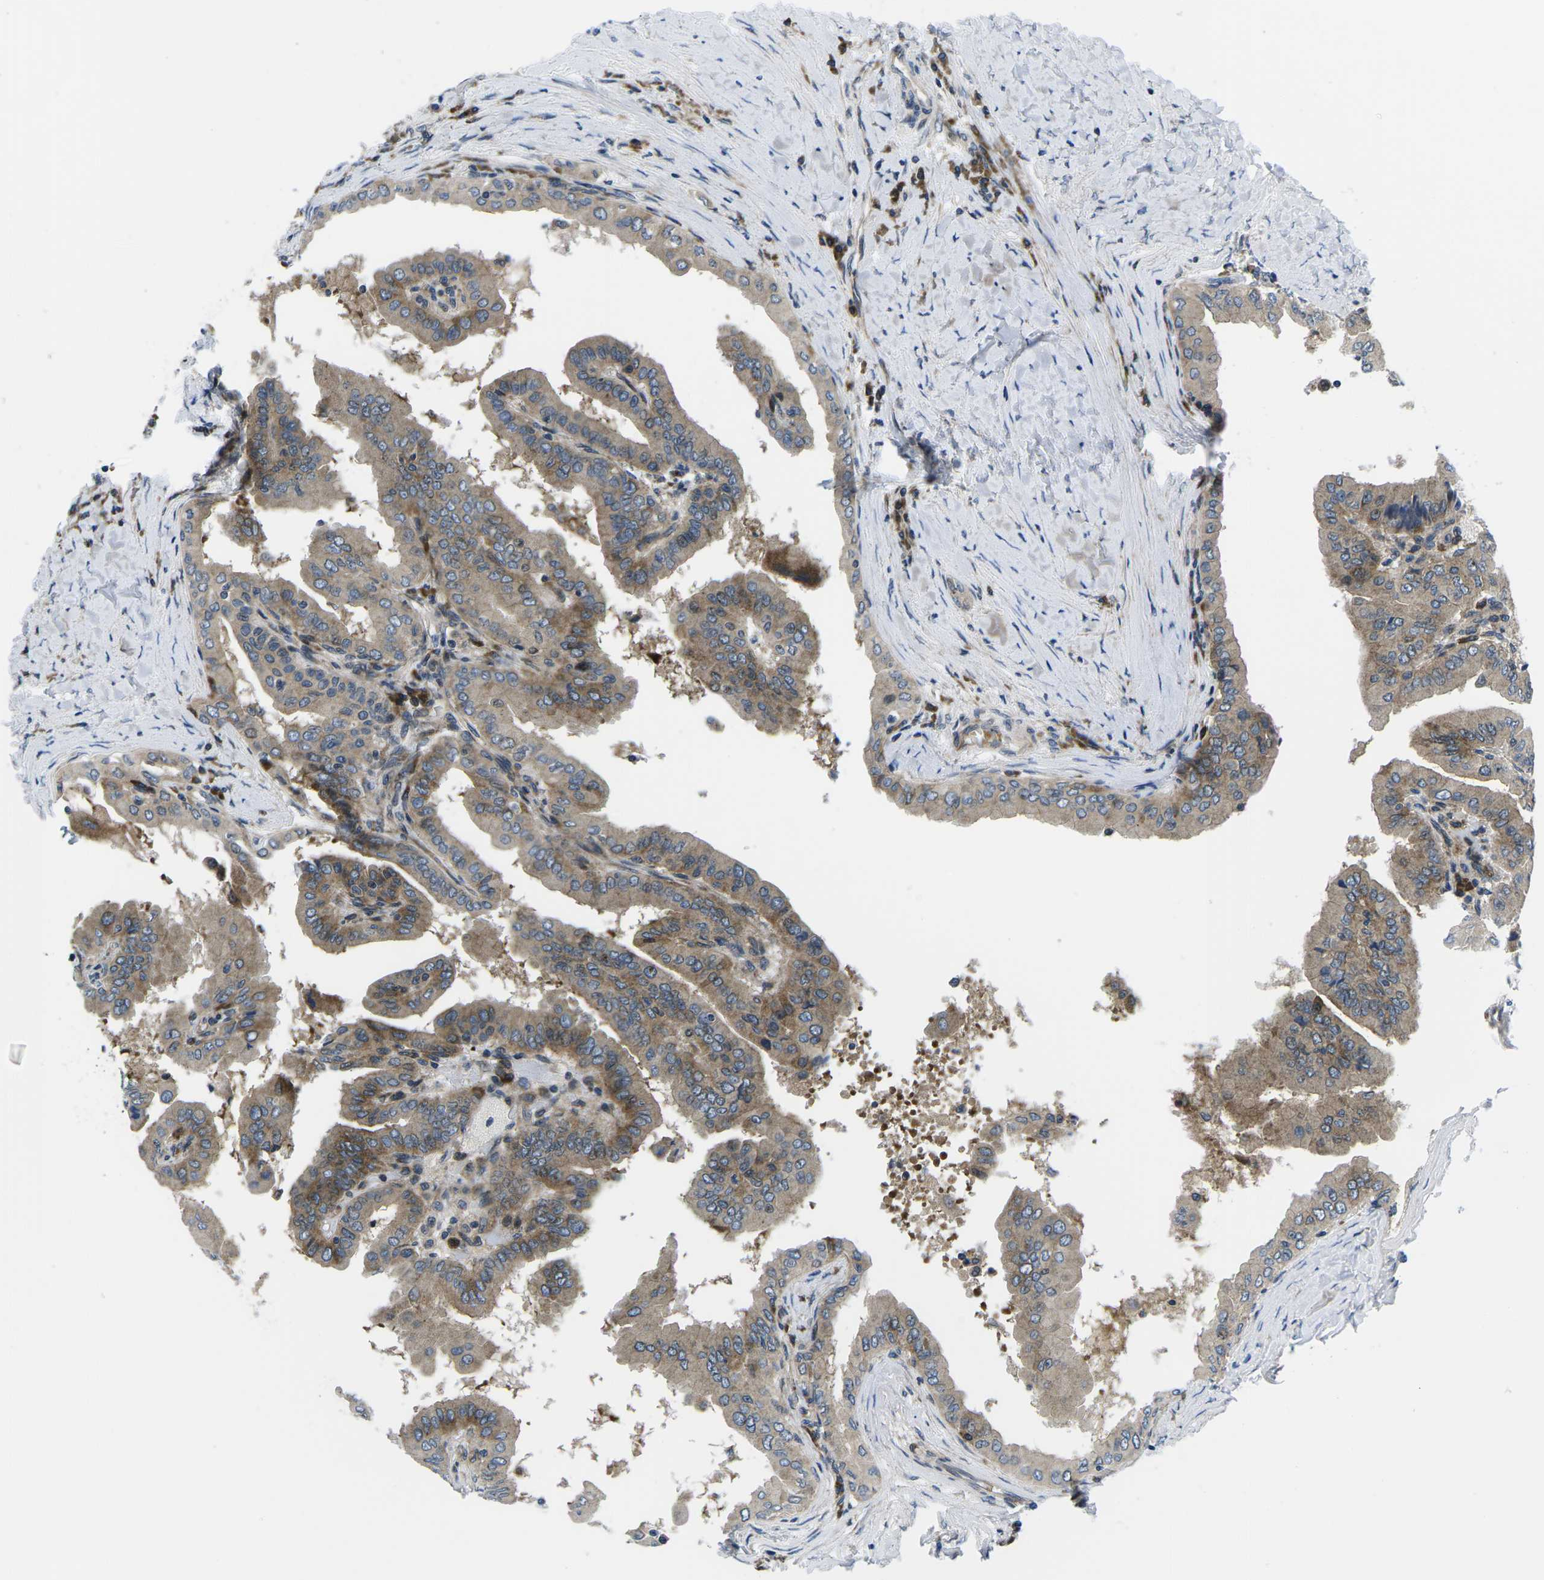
{"staining": {"intensity": "moderate", "quantity": ">75%", "location": "cytoplasmic/membranous"}, "tissue": "thyroid cancer", "cell_type": "Tumor cells", "image_type": "cancer", "snomed": [{"axis": "morphology", "description": "Papillary adenocarcinoma, NOS"}, {"axis": "topography", "description": "Thyroid gland"}], "caption": "Immunohistochemistry (IHC) photomicrograph of human thyroid cancer stained for a protein (brown), which exhibits medium levels of moderate cytoplasmic/membranous positivity in approximately >75% of tumor cells.", "gene": "EIF4E", "patient": {"sex": "male", "age": 33}}